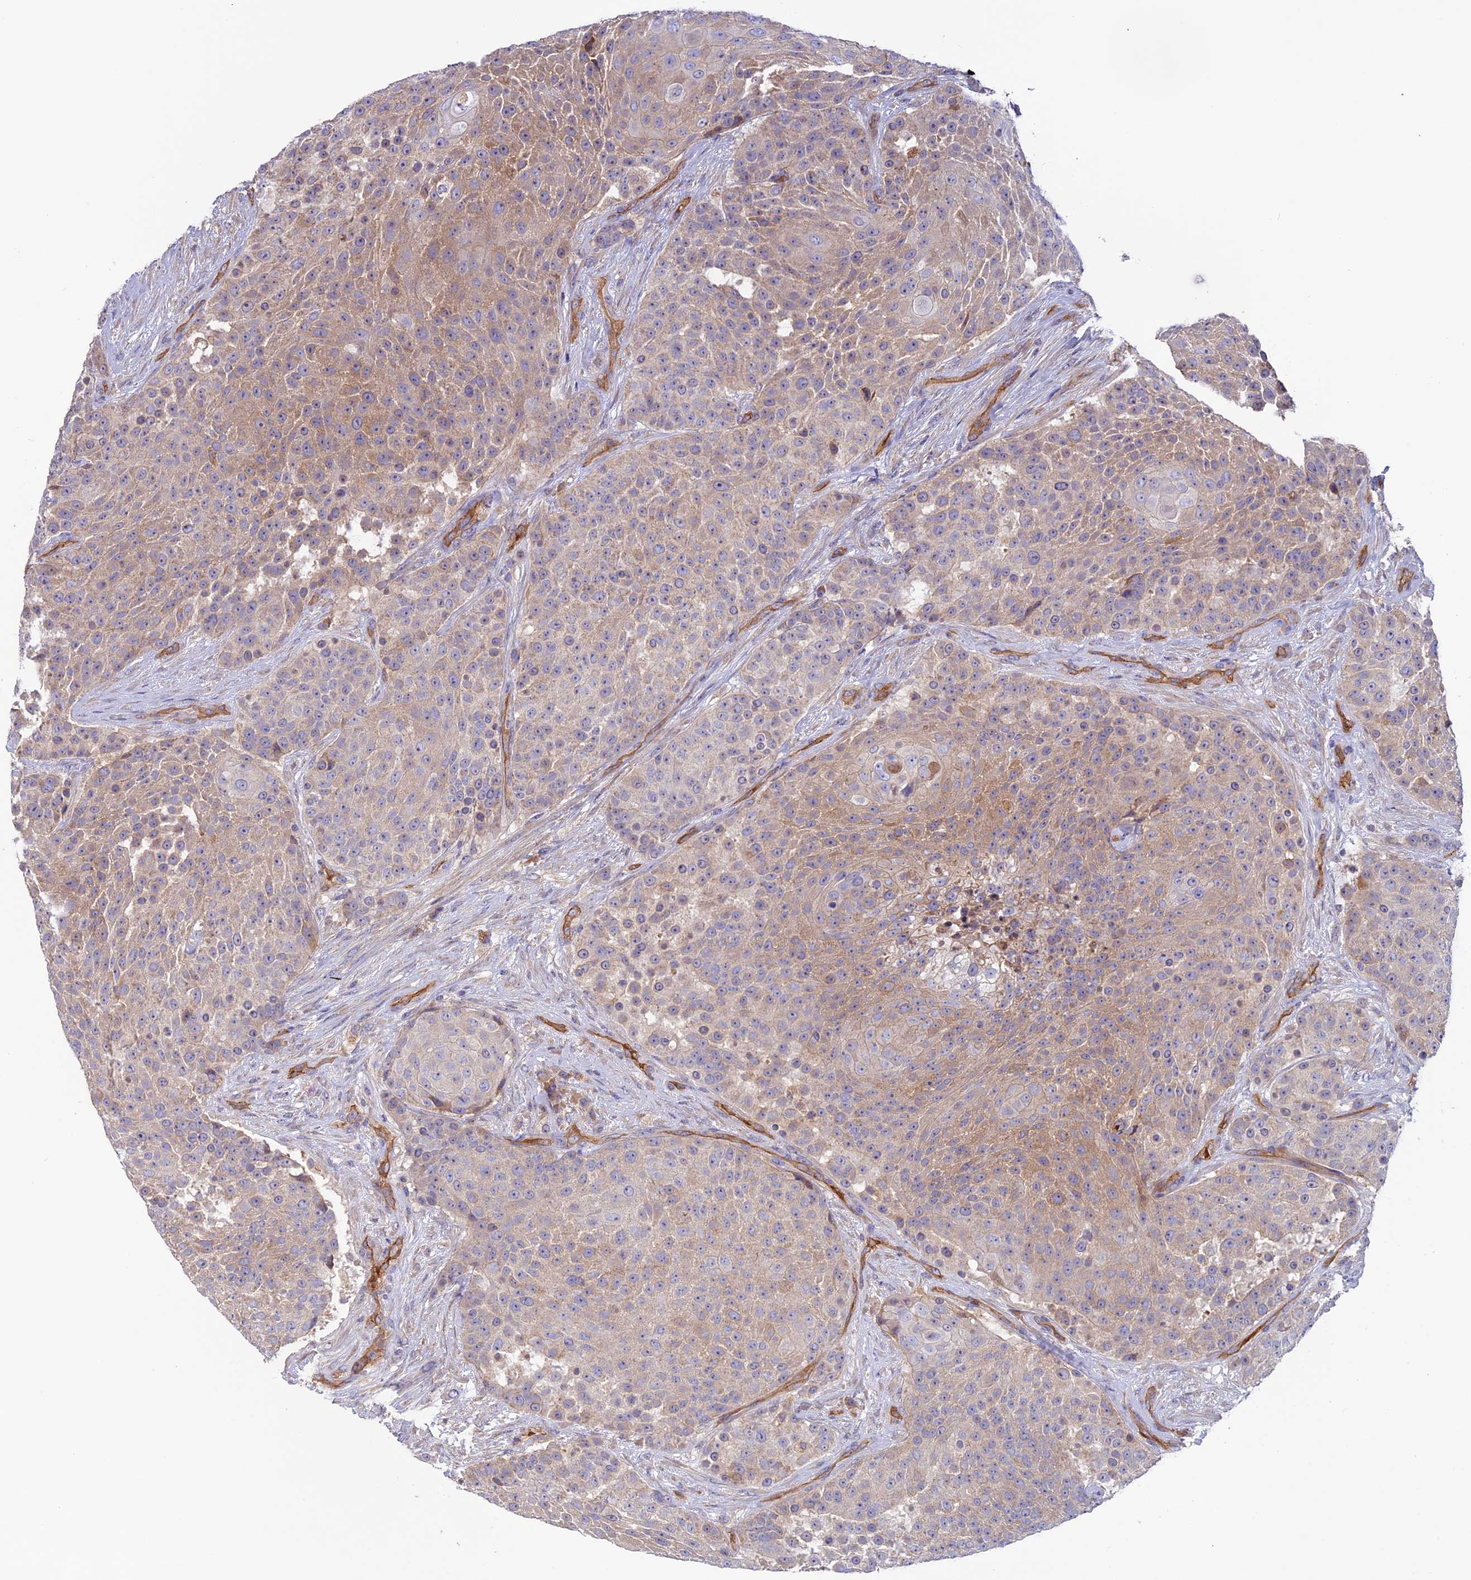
{"staining": {"intensity": "moderate", "quantity": "25%-75%", "location": "cytoplasmic/membranous"}, "tissue": "urothelial cancer", "cell_type": "Tumor cells", "image_type": "cancer", "snomed": [{"axis": "morphology", "description": "Urothelial carcinoma, High grade"}, {"axis": "topography", "description": "Urinary bladder"}], "caption": "Protein analysis of high-grade urothelial carcinoma tissue demonstrates moderate cytoplasmic/membranous staining in about 25%-75% of tumor cells. The protein of interest is stained brown, and the nuclei are stained in blue (DAB (3,3'-diaminobenzidine) IHC with brightfield microscopy, high magnification).", "gene": "DUS3L", "patient": {"sex": "female", "age": 63}}